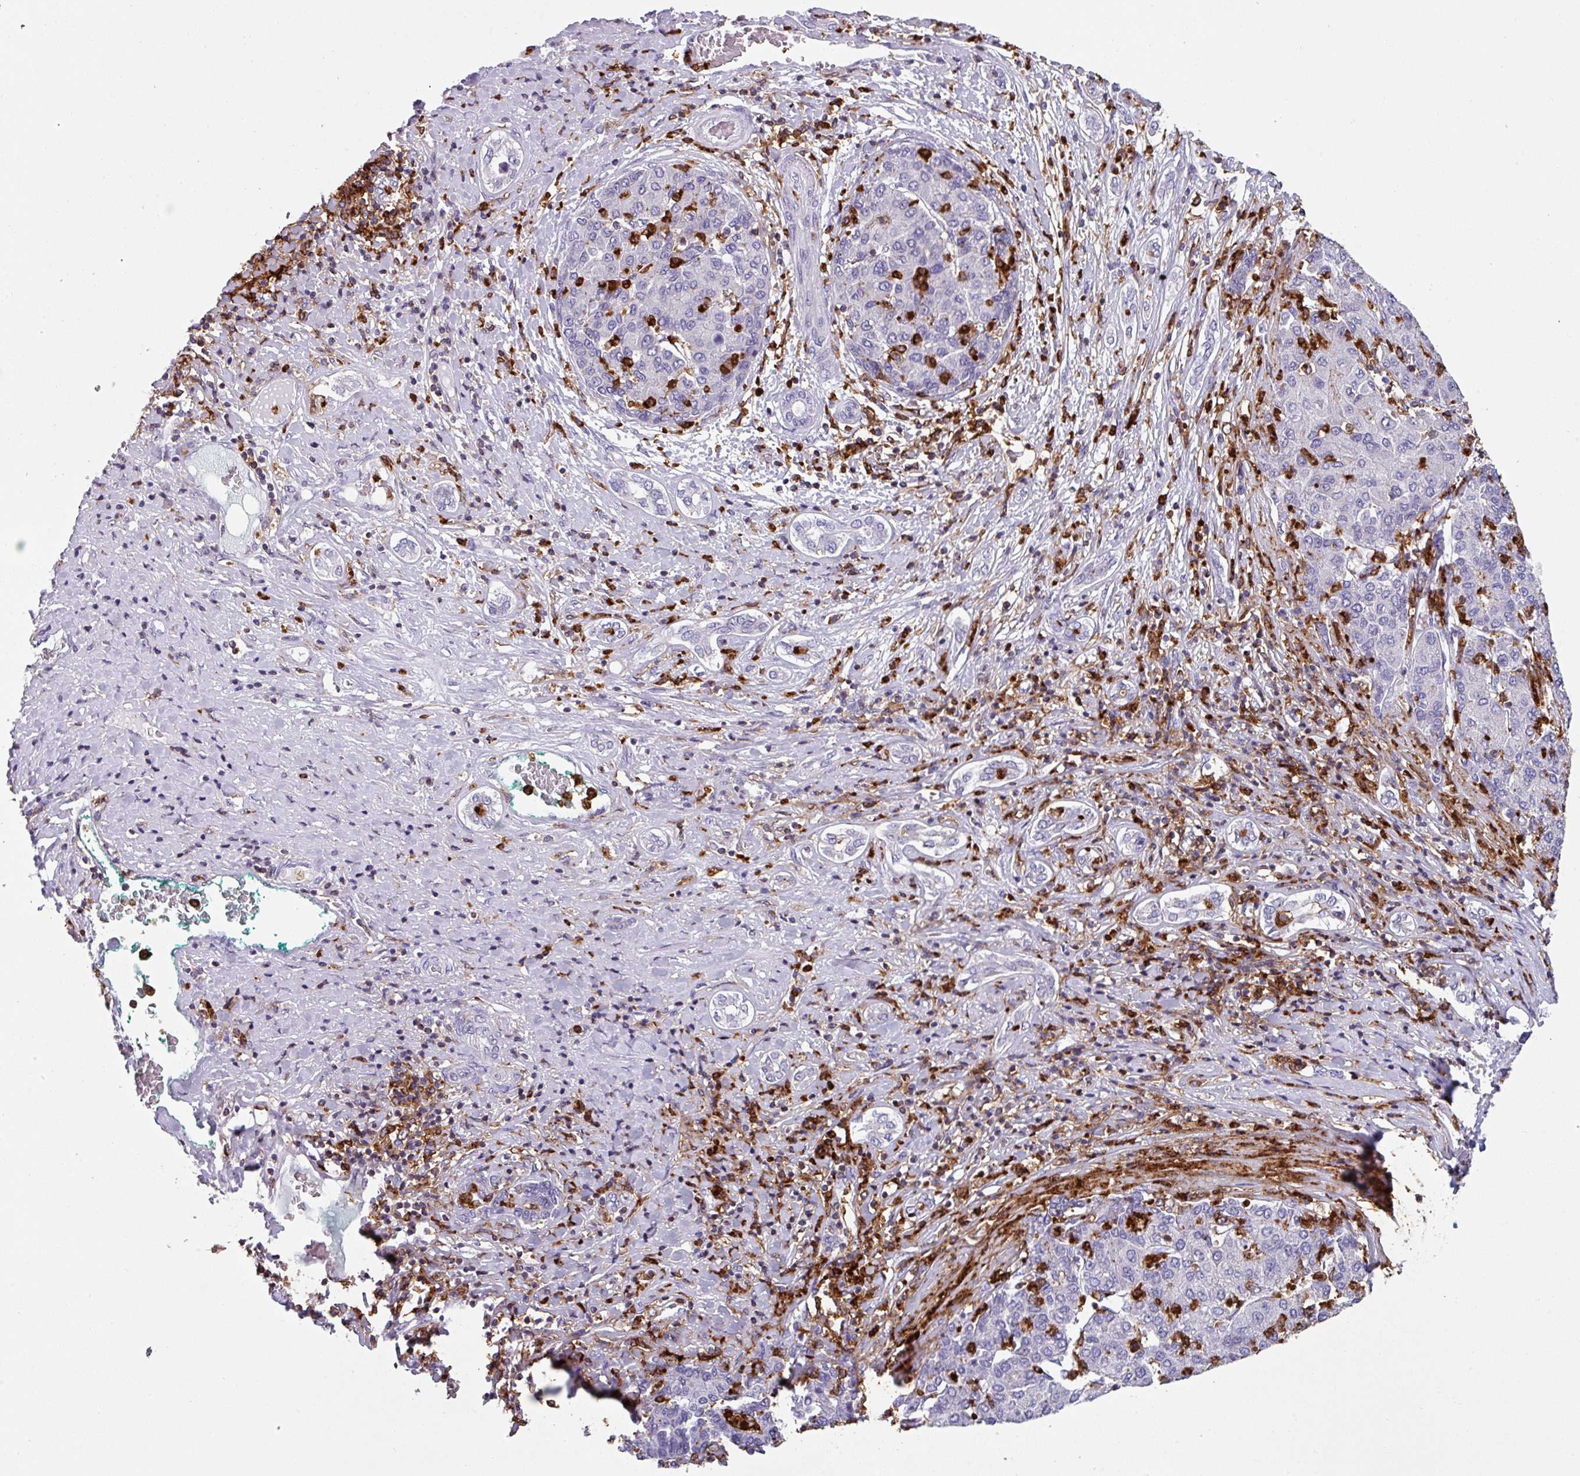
{"staining": {"intensity": "negative", "quantity": "none", "location": "none"}, "tissue": "liver cancer", "cell_type": "Tumor cells", "image_type": "cancer", "snomed": [{"axis": "morphology", "description": "Carcinoma, Hepatocellular, NOS"}, {"axis": "topography", "description": "Liver"}], "caption": "Histopathology image shows no significant protein positivity in tumor cells of hepatocellular carcinoma (liver).", "gene": "EXOSC5", "patient": {"sex": "male", "age": 65}}